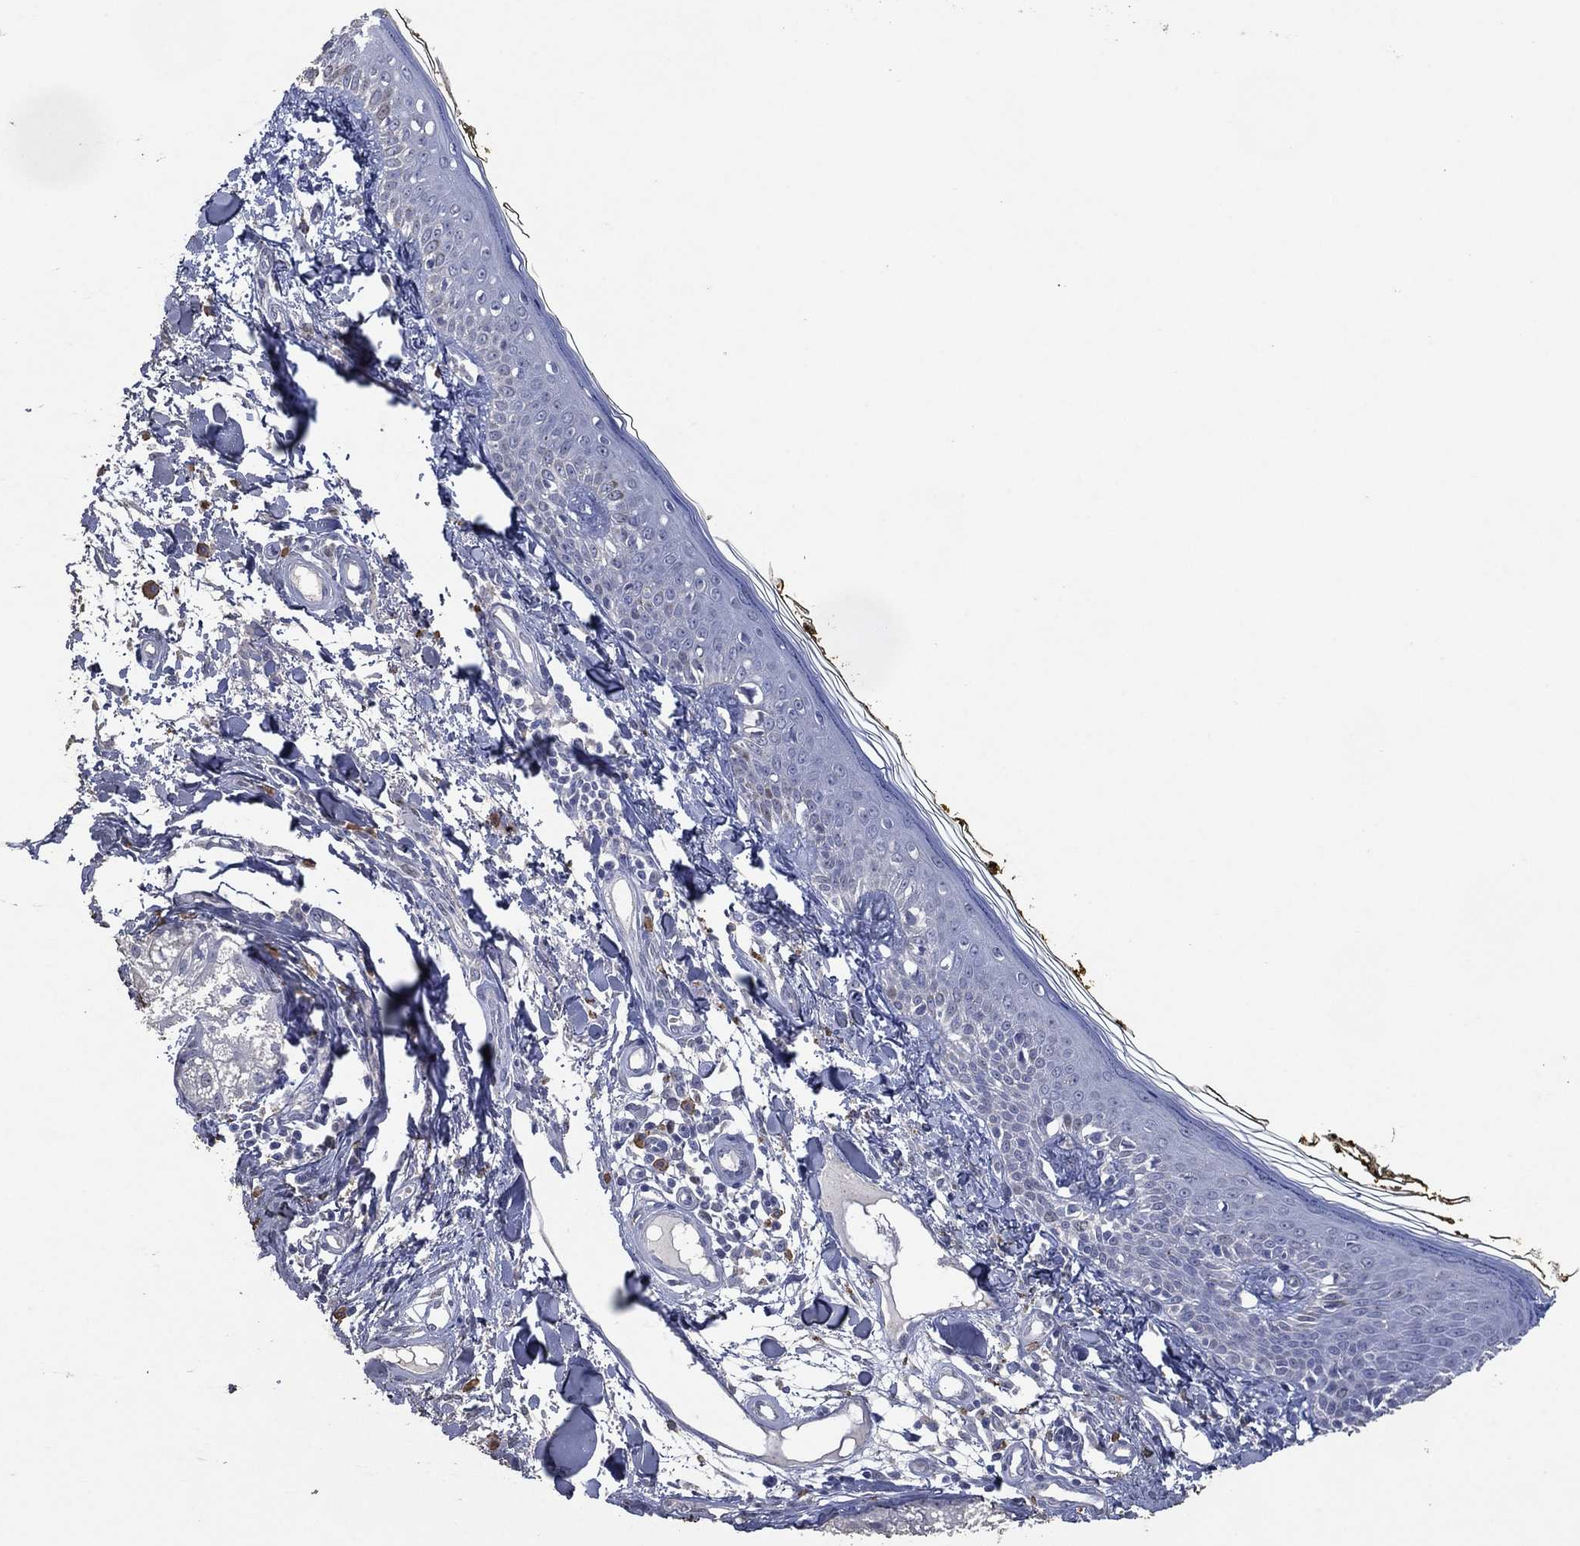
{"staining": {"intensity": "negative", "quantity": "none", "location": "none"}, "tissue": "skin", "cell_type": "Fibroblasts", "image_type": "normal", "snomed": [{"axis": "morphology", "description": "Normal tissue, NOS"}, {"axis": "topography", "description": "Skin"}], "caption": "Immunohistochemistry (IHC) of benign skin shows no positivity in fibroblasts.", "gene": "FSCN2", "patient": {"sex": "male", "age": 76}}